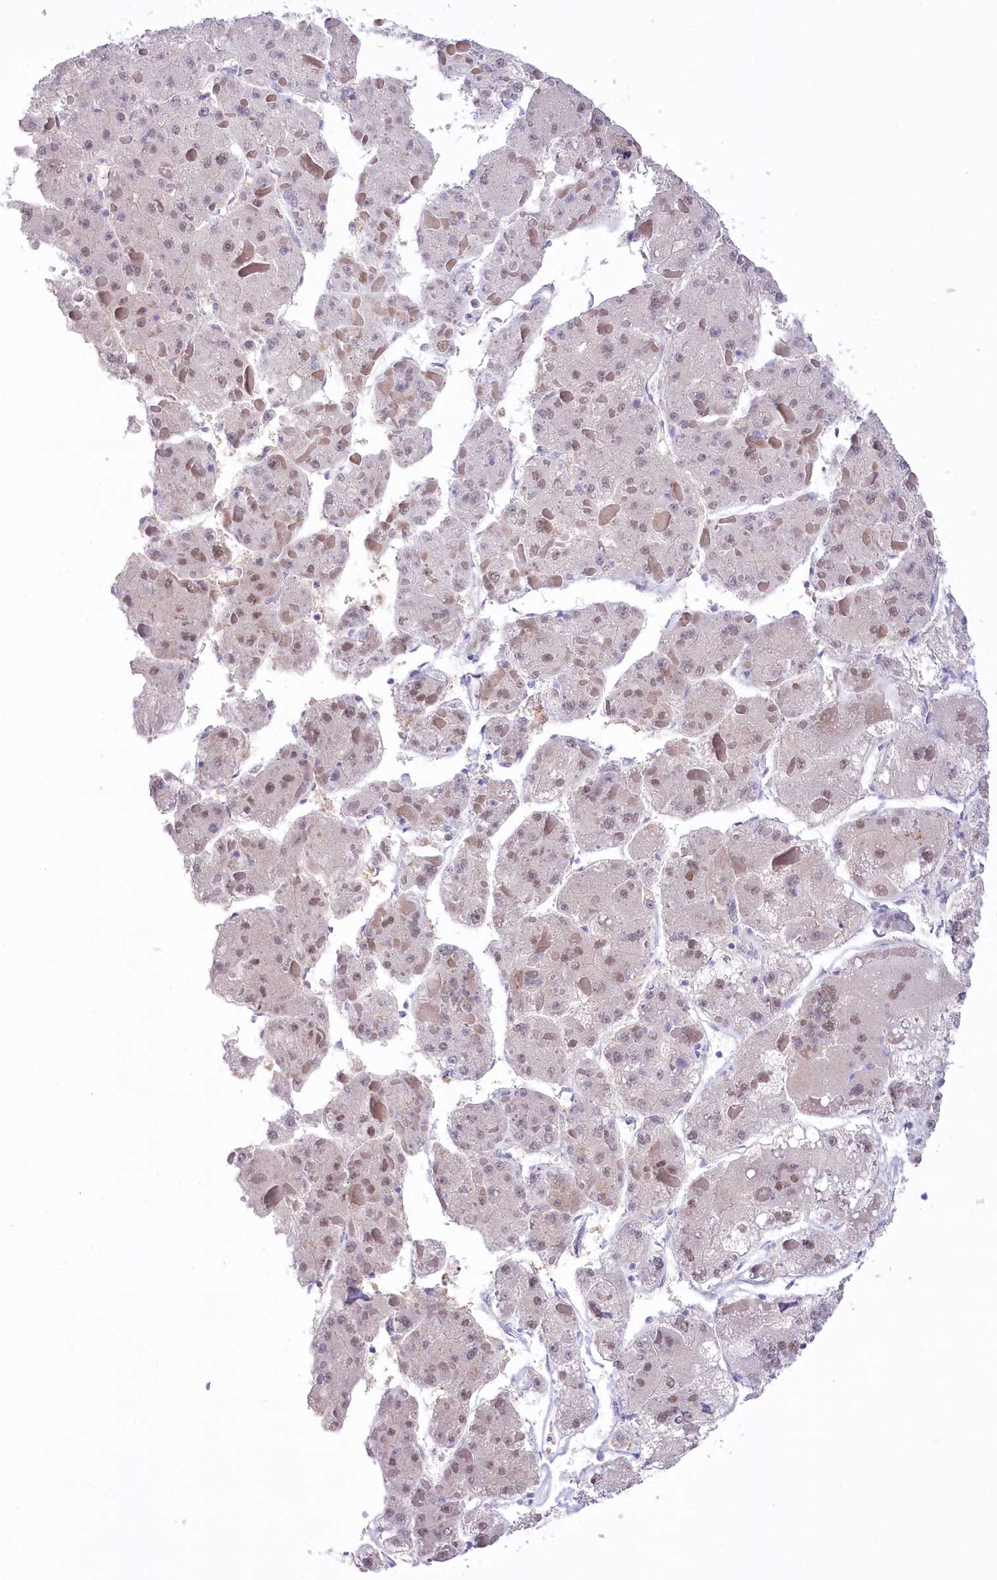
{"staining": {"intensity": "weak", "quantity": "25%-75%", "location": "nuclear"}, "tissue": "liver cancer", "cell_type": "Tumor cells", "image_type": "cancer", "snomed": [{"axis": "morphology", "description": "Carcinoma, Hepatocellular, NOS"}, {"axis": "topography", "description": "Liver"}], "caption": "Approximately 25%-75% of tumor cells in liver hepatocellular carcinoma reveal weak nuclear protein staining as visualized by brown immunohistochemical staining.", "gene": "CEP164", "patient": {"sex": "female", "age": 73}}